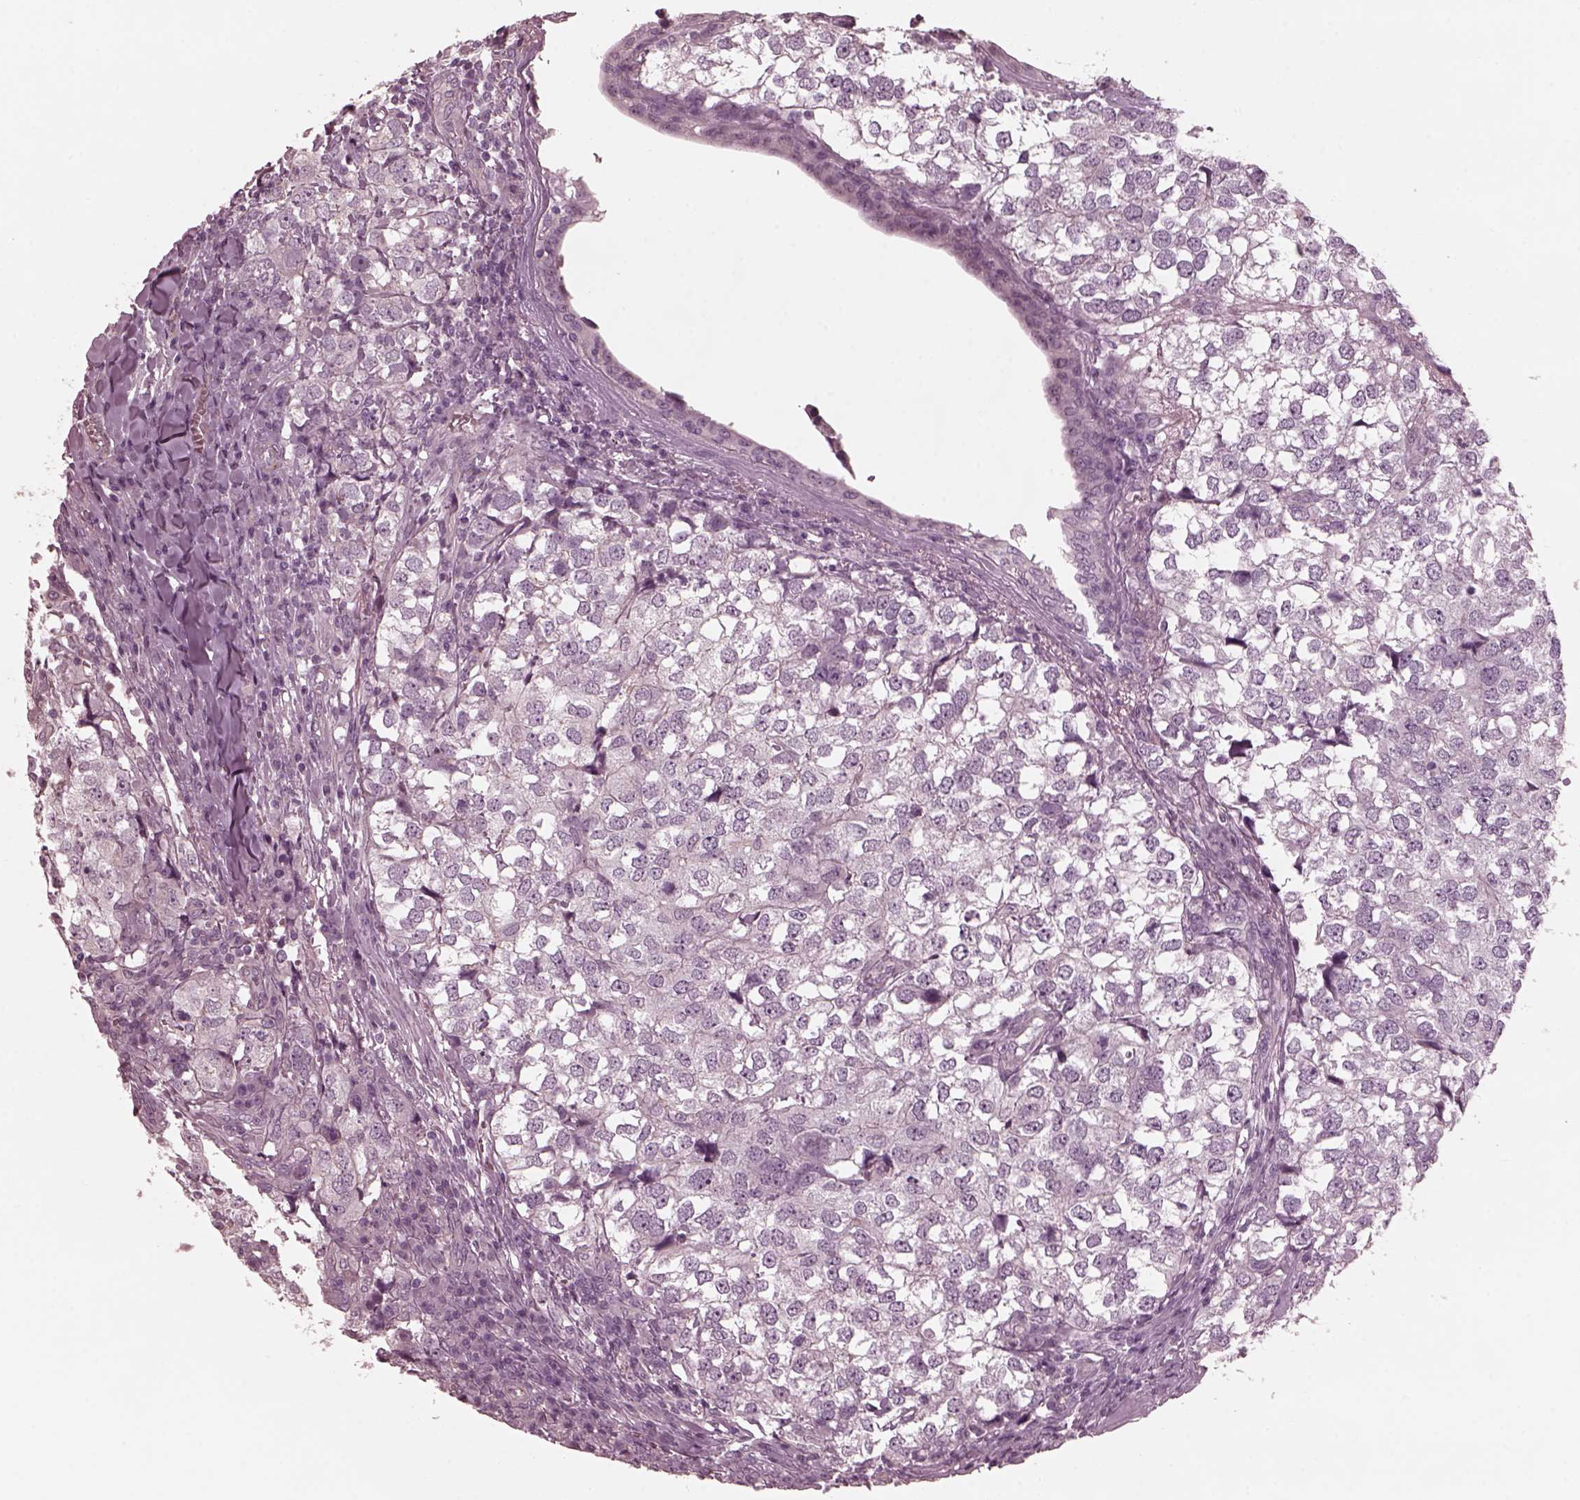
{"staining": {"intensity": "negative", "quantity": "none", "location": "none"}, "tissue": "breast cancer", "cell_type": "Tumor cells", "image_type": "cancer", "snomed": [{"axis": "morphology", "description": "Duct carcinoma"}, {"axis": "topography", "description": "Breast"}], "caption": "This micrograph is of breast cancer stained with immunohistochemistry (IHC) to label a protein in brown with the nuclei are counter-stained blue. There is no expression in tumor cells.", "gene": "KIF6", "patient": {"sex": "female", "age": 30}}